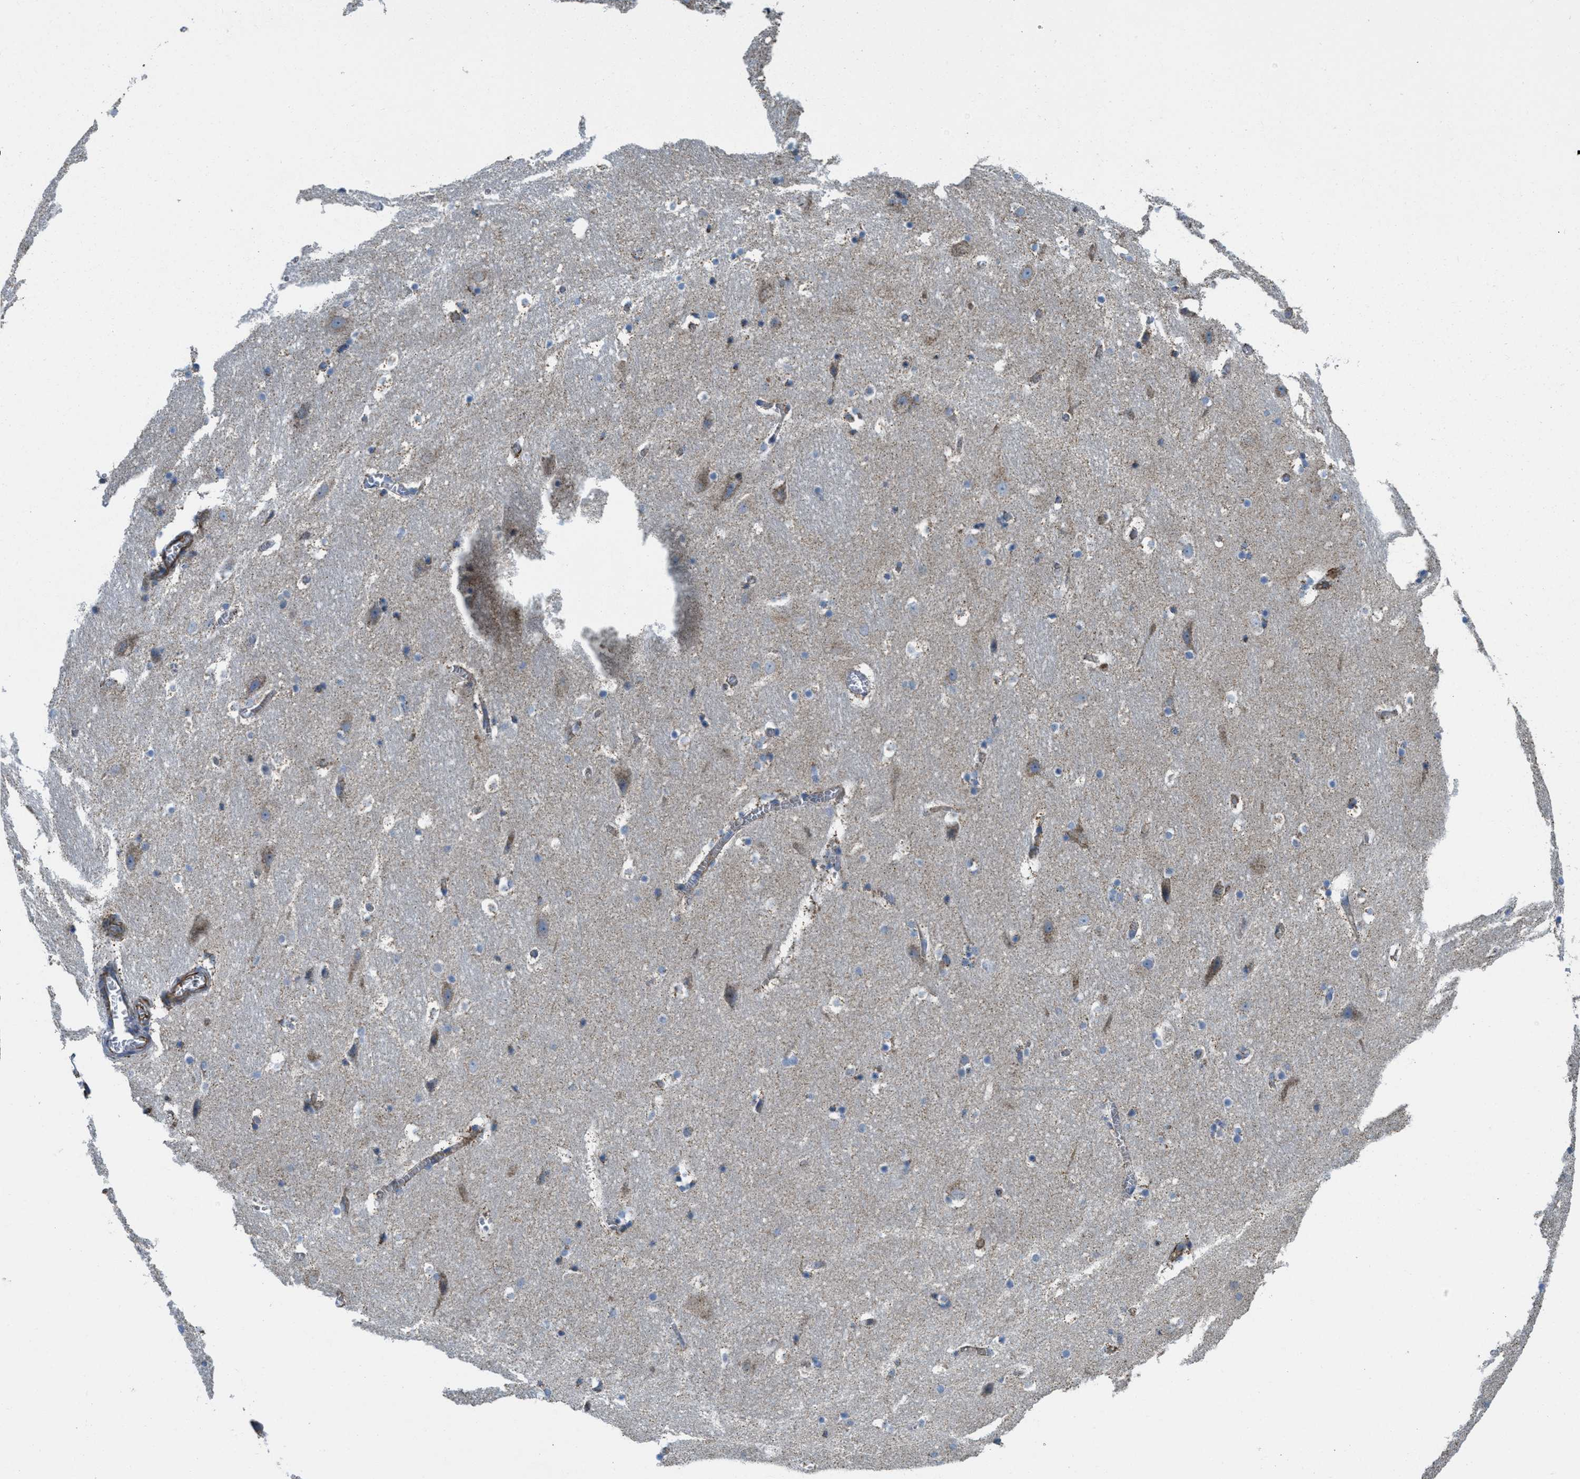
{"staining": {"intensity": "negative", "quantity": "none", "location": "none"}, "tissue": "hippocampus", "cell_type": "Glial cells", "image_type": "normal", "snomed": [{"axis": "morphology", "description": "Normal tissue, NOS"}, {"axis": "topography", "description": "Hippocampus"}], "caption": "High power microscopy image of an IHC micrograph of unremarkable hippocampus, revealing no significant expression in glial cells. (Stains: DAB immunohistochemistry (IHC) with hematoxylin counter stain, Microscopy: brightfield microscopy at high magnification).", "gene": "BTN3A1", "patient": {"sex": "male", "age": 45}}